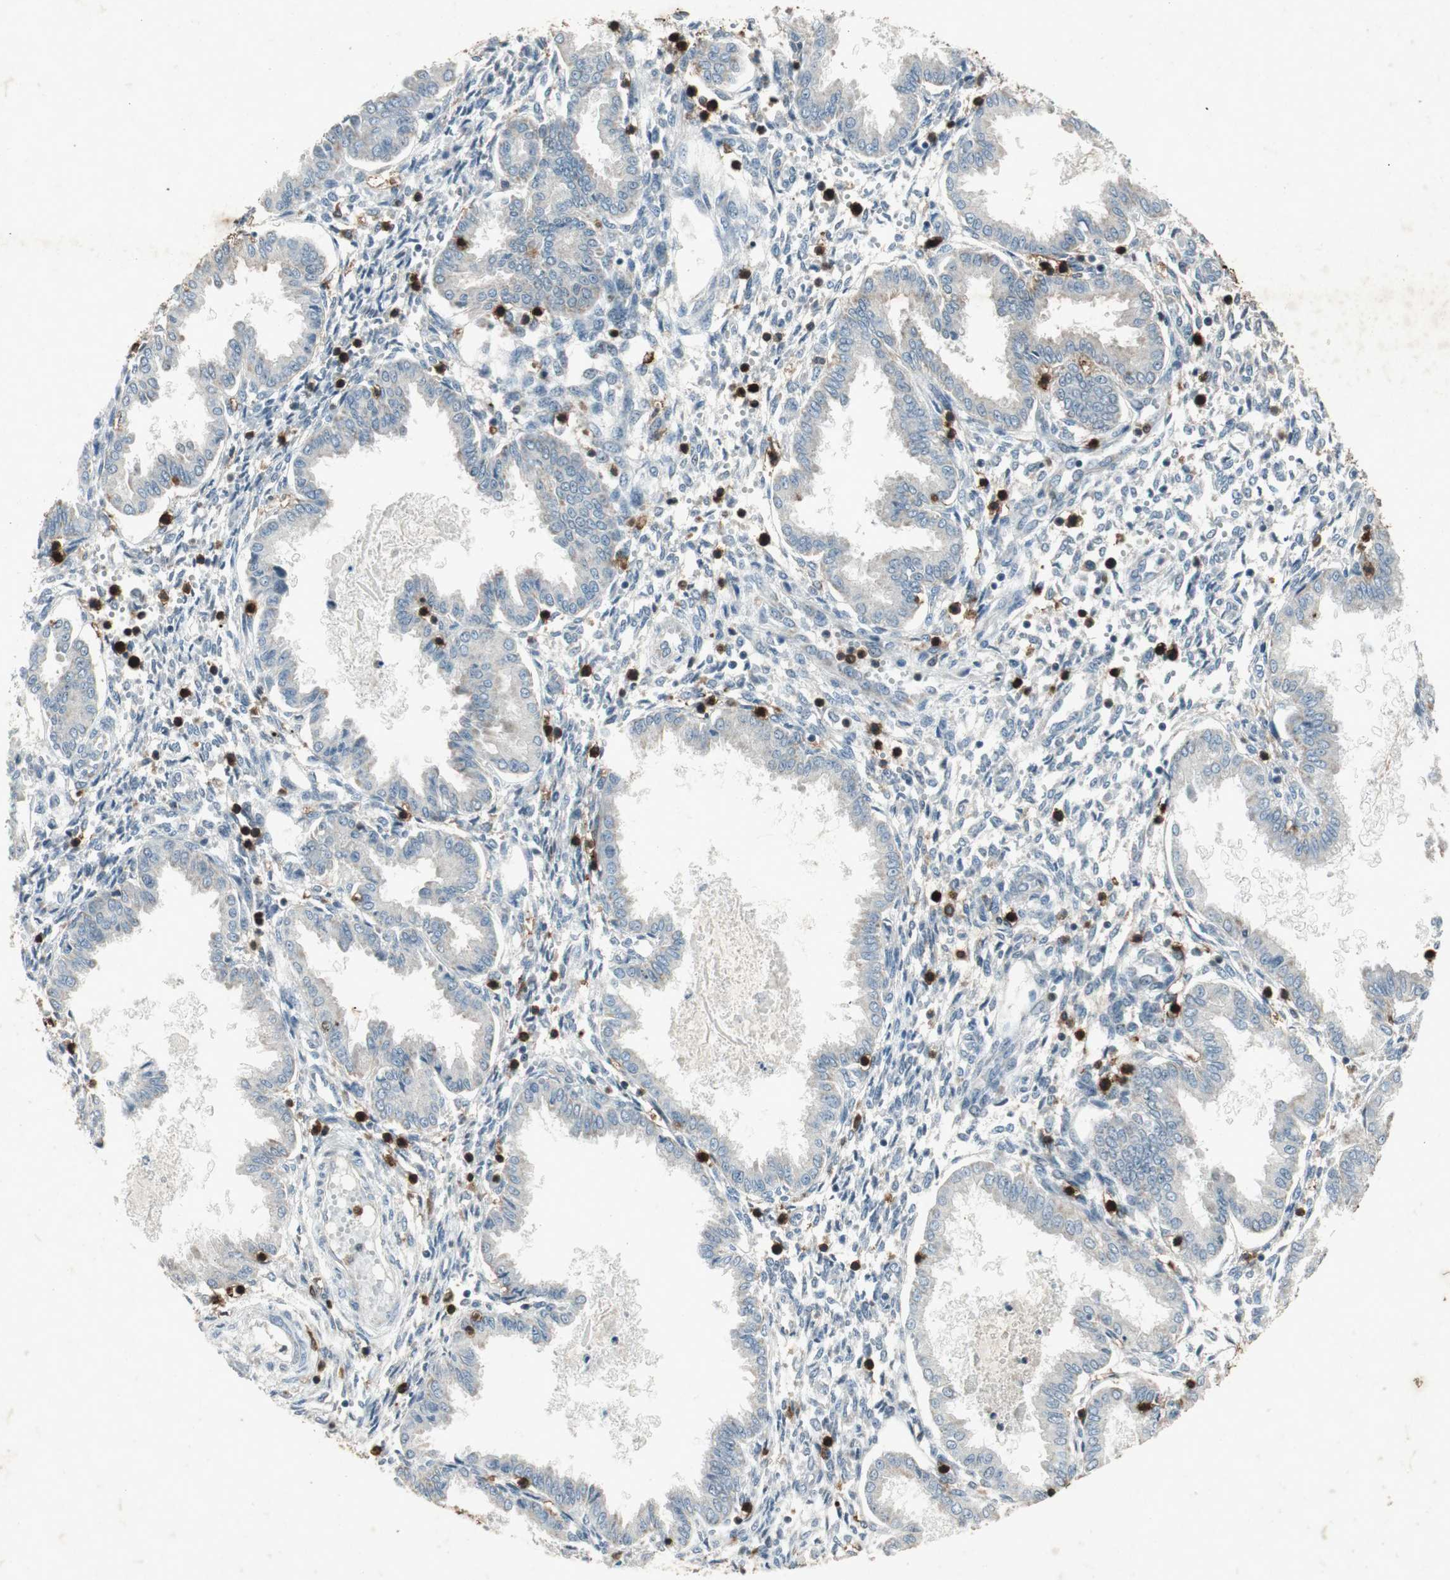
{"staining": {"intensity": "moderate", "quantity": "<25%", "location": "cytoplasmic/membranous,nuclear"}, "tissue": "endometrium", "cell_type": "Cells in endometrial stroma", "image_type": "normal", "snomed": [{"axis": "morphology", "description": "Normal tissue, NOS"}, {"axis": "topography", "description": "Endometrium"}], "caption": "Immunohistochemical staining of normal endometrium demonstrates <25% levels of moderate cytoplasmic/membranous,nuclear protein expression in about <25% of cells in endometrial stroma.", "gene": "TYROBP", "patient": {"sex": "female", "age": 33}}